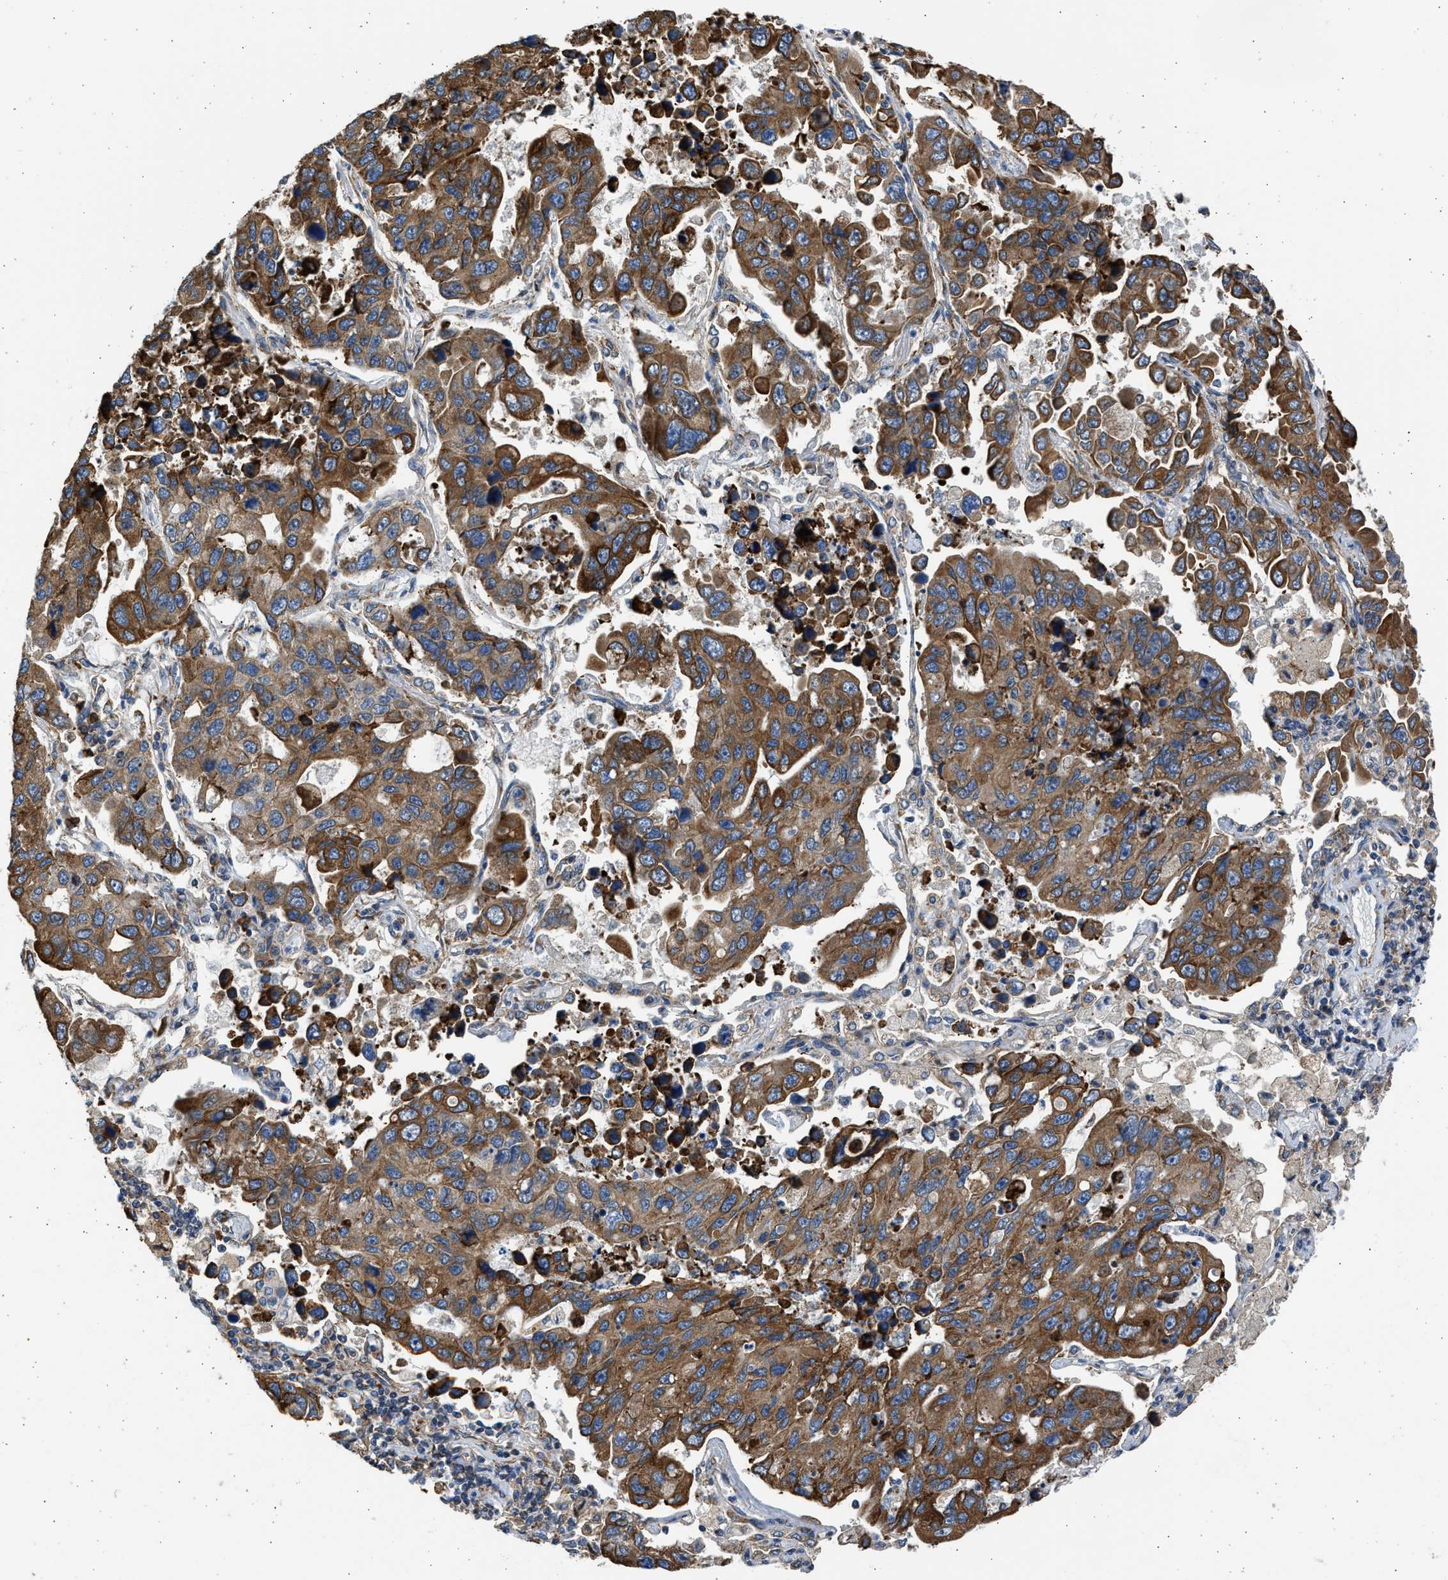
{"staining": {"intensity": "strong", "quantity": ">75%", "location": "cytoplasmic/membranous"}, "tissue": "lung cancer", "cell_type": "Tumor cells", "image_type": "cancer", "snomed": [{"axis": "morphology", "description": "Adenocarcinoma, NOS"}, {"axis": "topography", "description": "Lung"}], "caption": "Lung cancer (adenocarcinoma) stained with a brown dye displays strong cytoplasmic/membranous positive expression in approximately >75% of tumor cells.", "gene": "PLD2", "patient": {"sex": "male", "age": 64}}